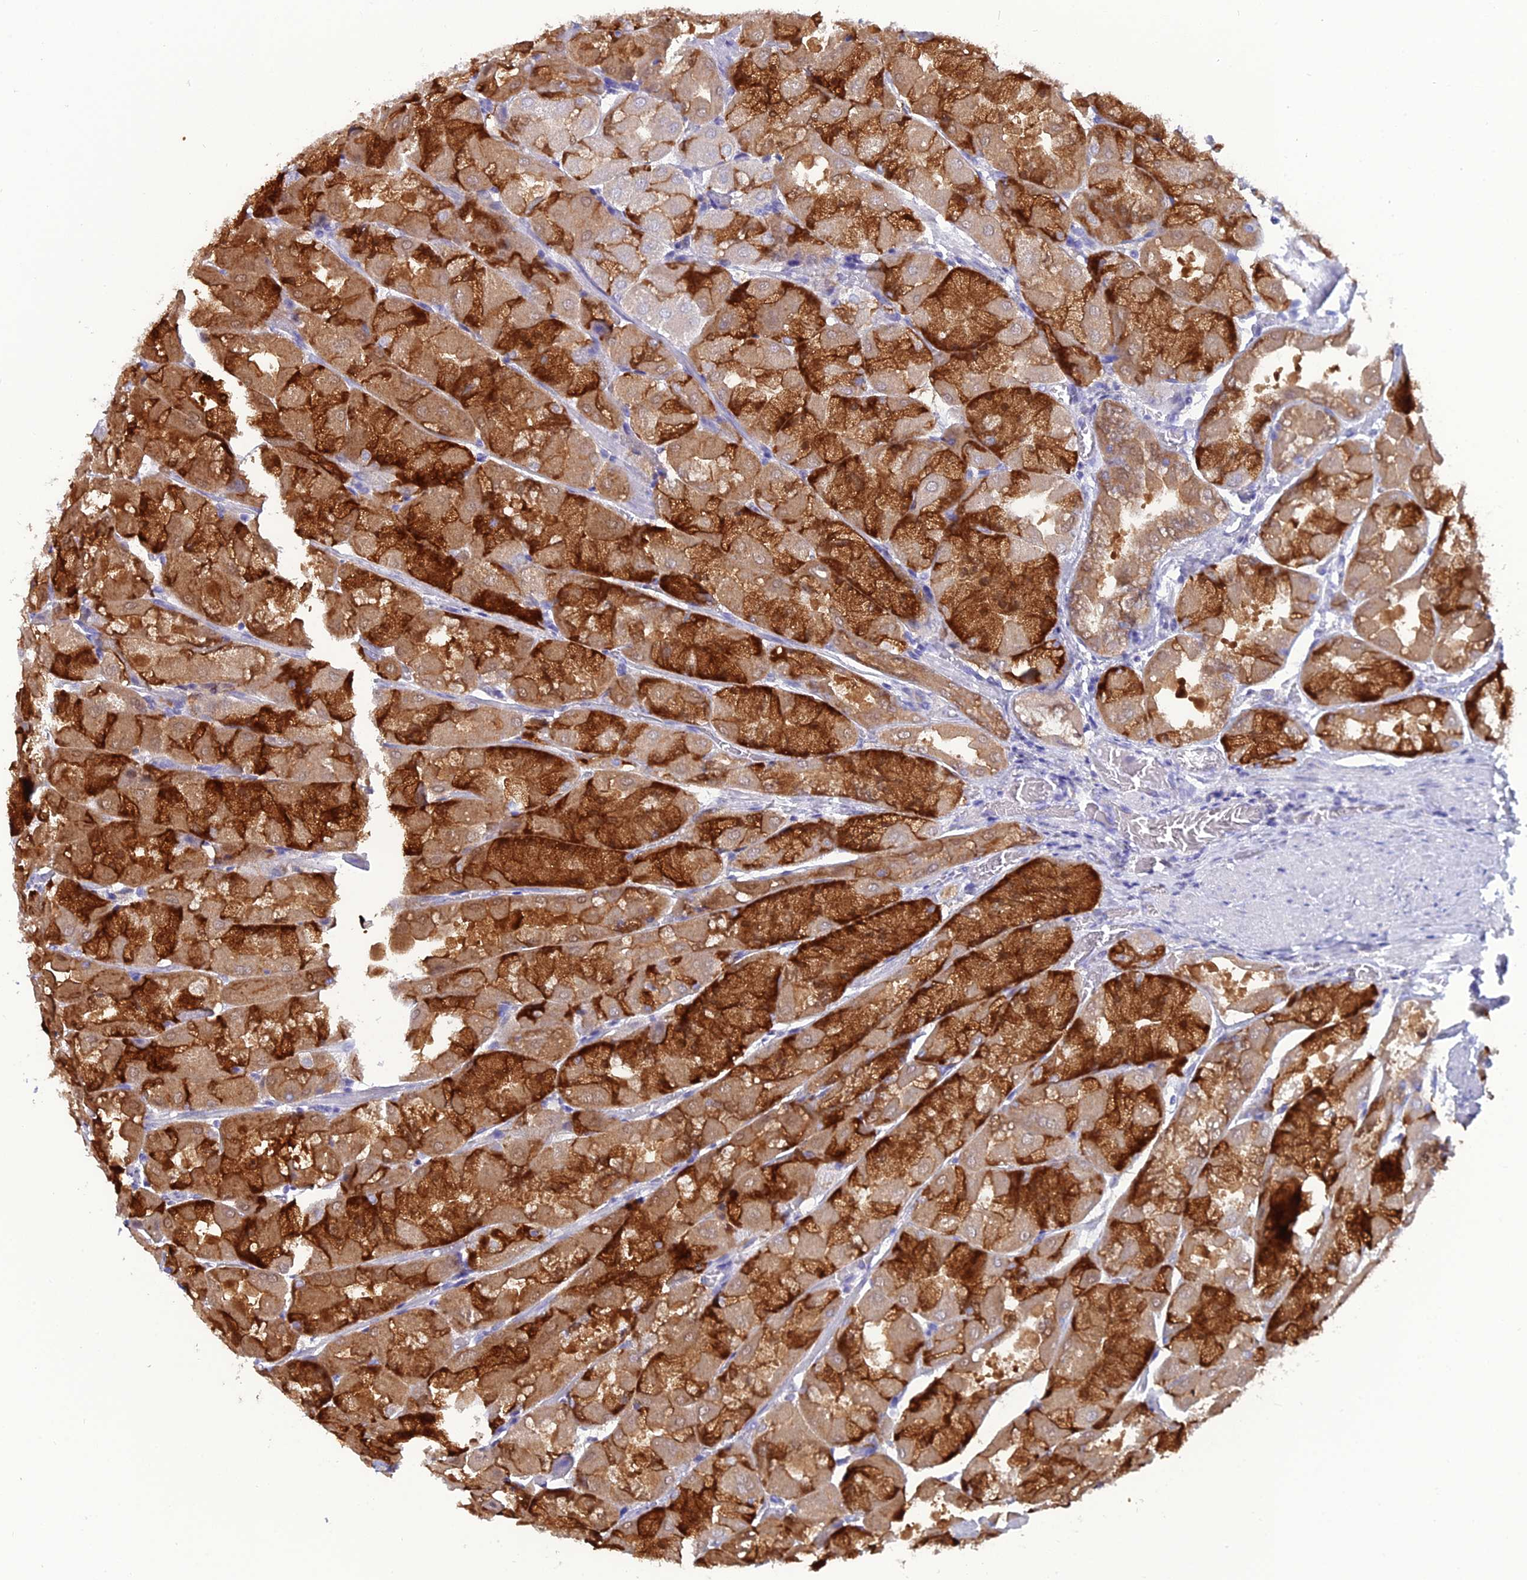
{"staining": {"intensity": "strong", "quantity": ">75%", "location": "cytoplasmic/membranous"}, "tissue": "stomach", "cell_type": "Glandular cells", "image_type": "normal", "snomed": [{"axis": "morphology", "description": "Normal tissue, NOS"}, {"axis": "topography", "description": "Stomach"}], "caption": "Immunohistochemical staining of benign stomach reveals >75% levels of strong cytoplasmic/membranous protein positivity in about >75% of glandular cells.", "gene": "GNPNAT1", "patient": {"sex": "female", "age": 61}}